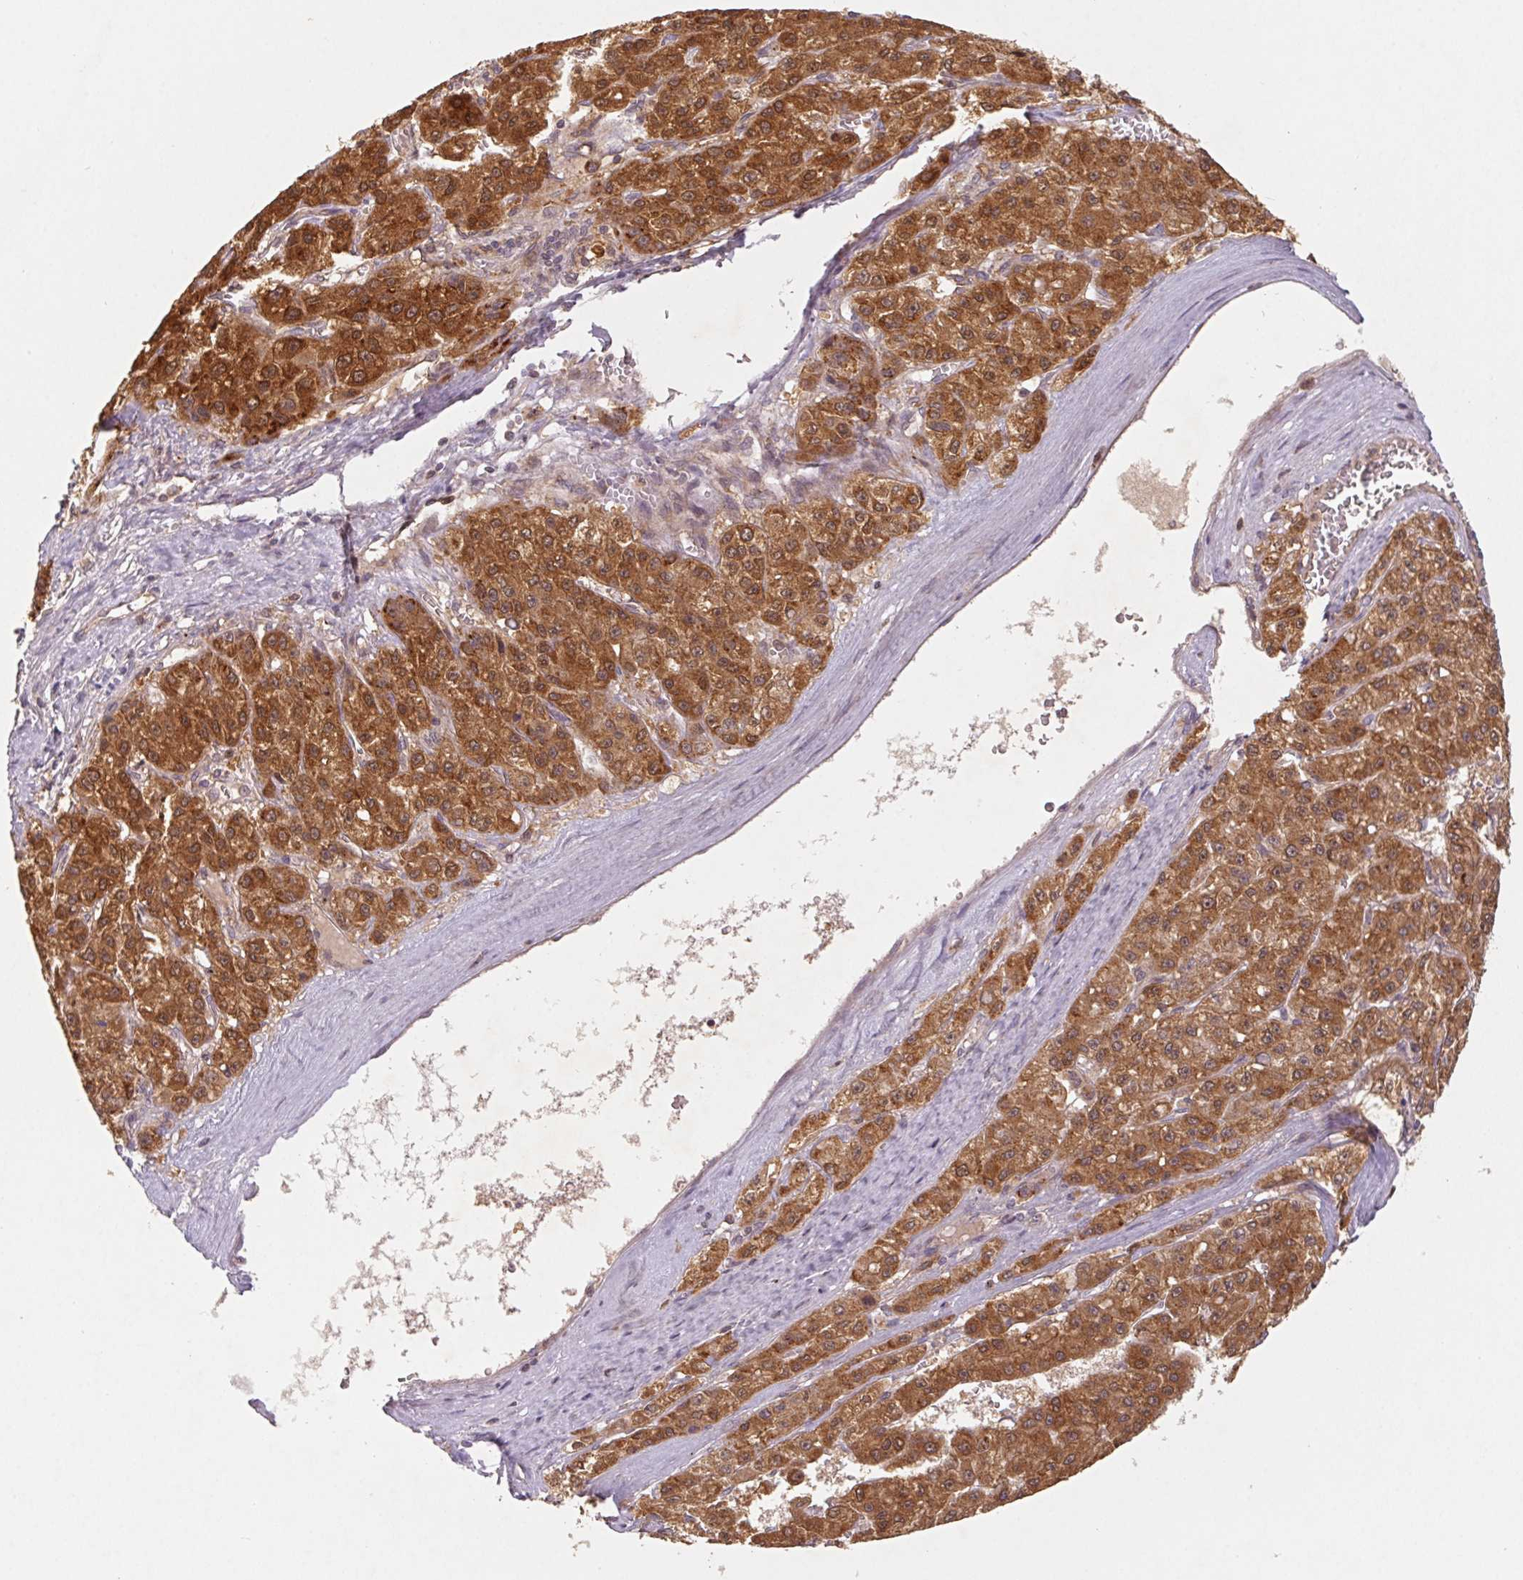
{"staining": {"intensity": "strong", "quantity": ">75%", "location": "cytoplasmic/membranous"}, "tissue": "liver cancer", "cell_type": "Tumor cells", "image_type": "cancer", "snomed": [{"axis": "morphology", "description": "Carcinoma, Hepatocellular, NOS"}, {"axis": "topography", "description": "Liver"}], "caption": "Immunohistochemistry (IHC) (DAB (3,3'-diaminobenzidine)) staining of human hepatocellular carcinoma (liver) reveals strong cytoplasmic/membranous protein expression in about >75% of tumor cells. The staining is performed using DAB brown chromogen to label protein expression. The nuclei are counter-stained blue using hematoxylin.", "gene": "MTHFD1", "patient": {"sex": "male", "age": 70}}